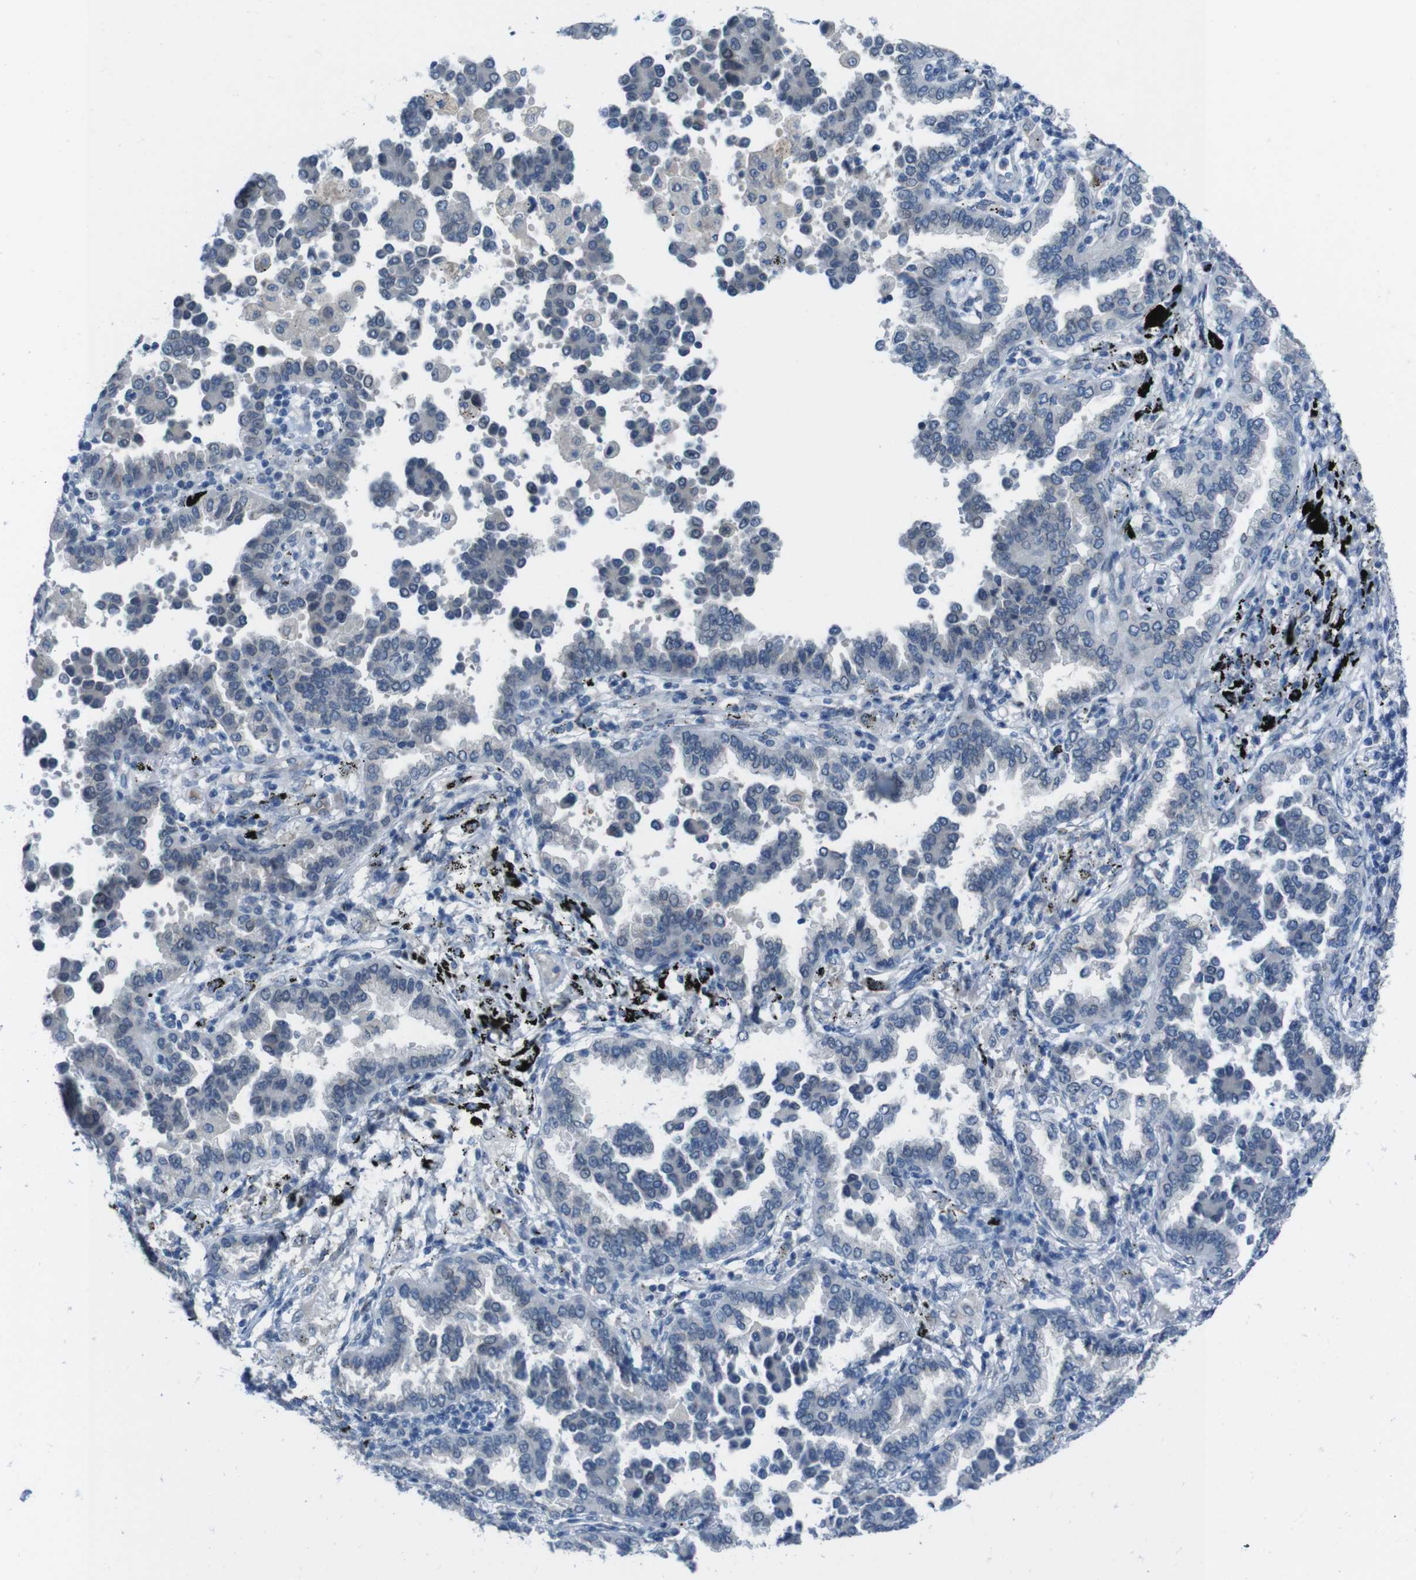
{"staining": {"intensity": "negative", "quantity": "none", "location": "none"}, "tissue": "lung cancer", "cell_type": "Tumor cells", "image_type": "cancer", "snomed": [{"axis": "morphology", "description": "Normal tissue, NOS"}, {"axis": "morphology", "description": "Adenocarcinoma, NOS"}, {"axis": "topography", "description": "Lung"}], "caption": "Immunohistochemical staining of adenocarcinoma (lung) displays no significant expression in tumor cells.", "gene": "CDHR2", "patient": {"sex": "male", "age": 59}}